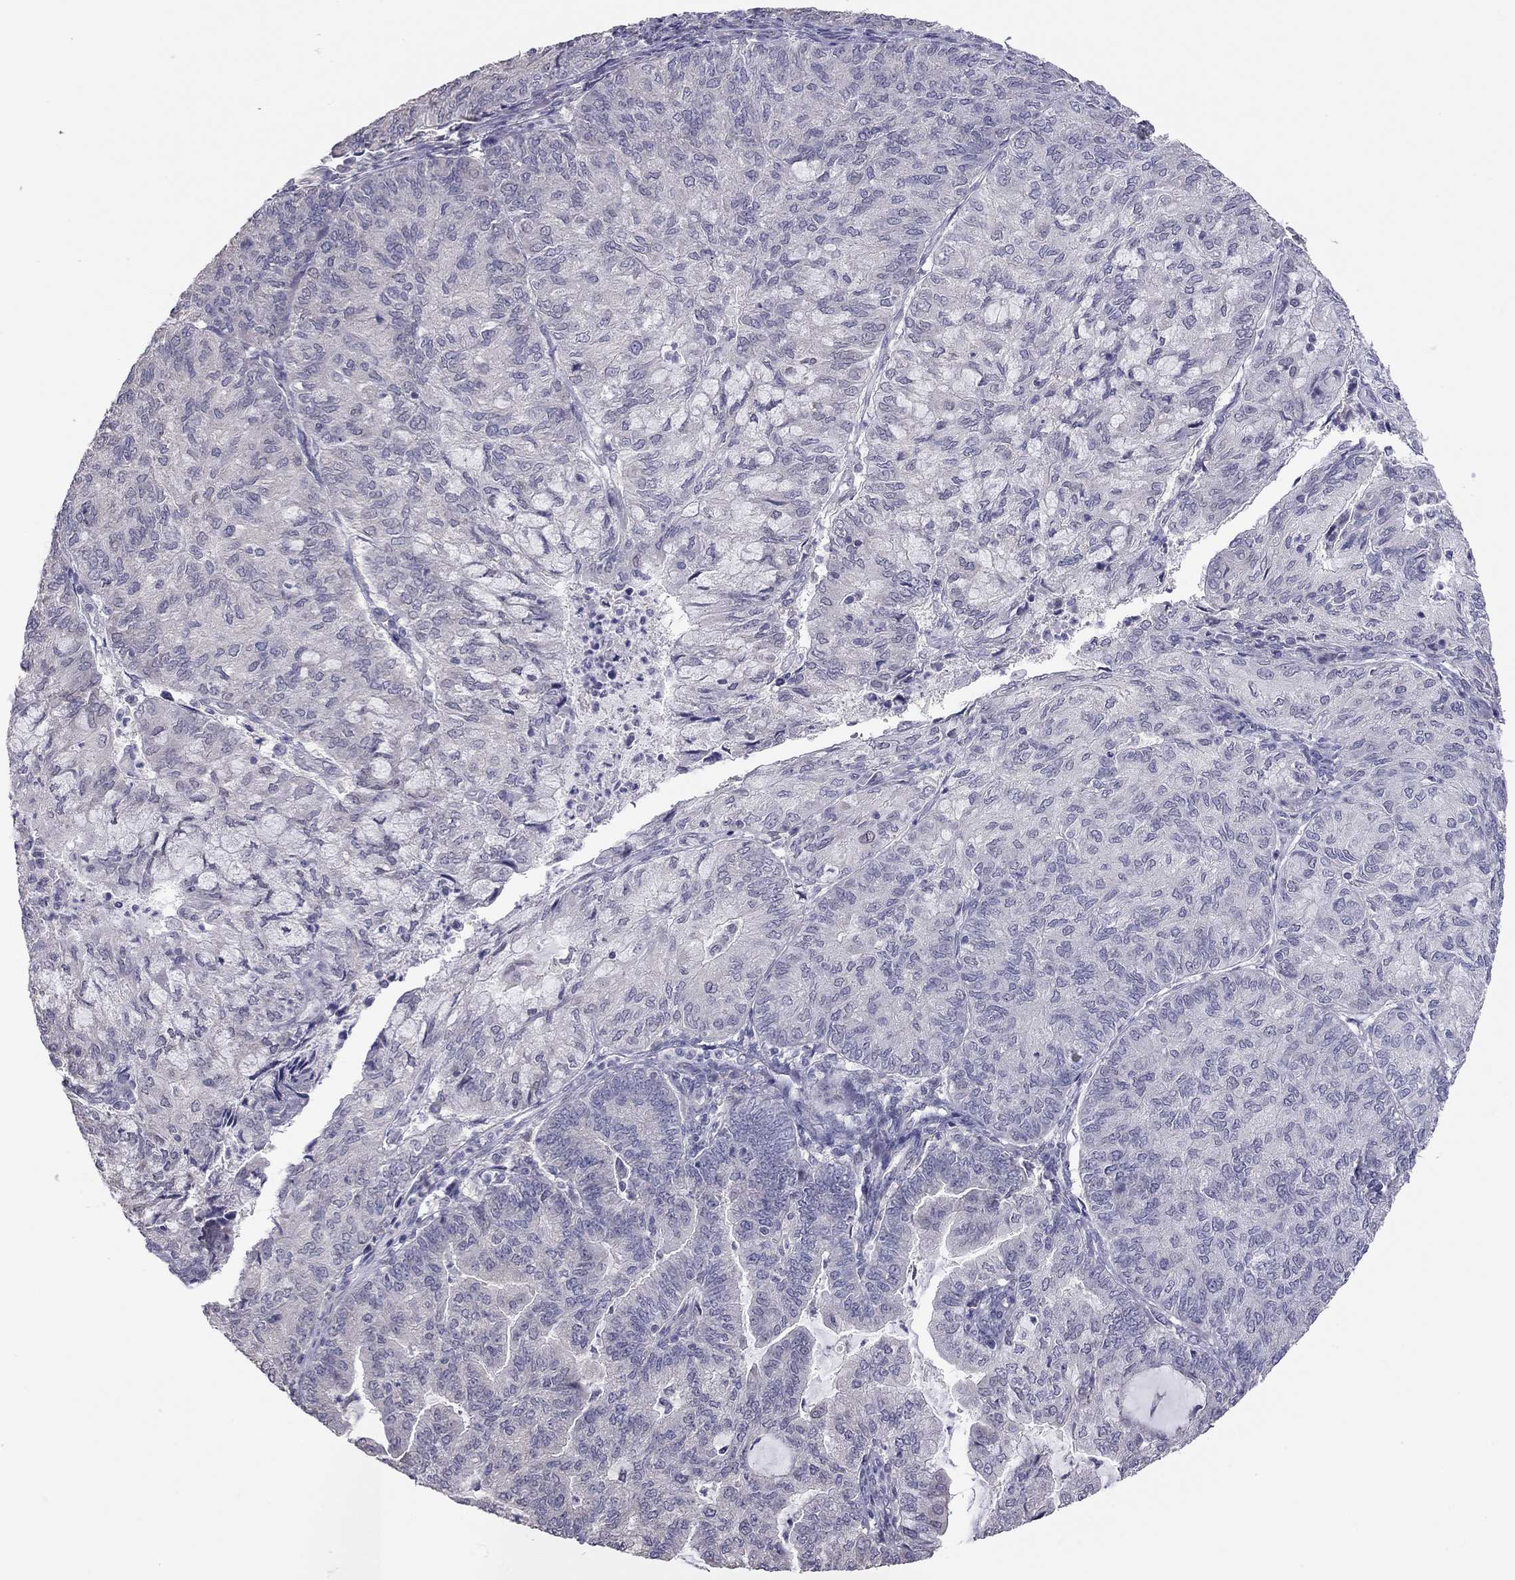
{"staining": {"intensity": "negative", "quantity": "none", "location": "none"}, "tissue": "endometrial cancer", "cell_type": "Tumor cells", "image_type": "cancer", "snomed": [{"axis": "morphology", "description": "Adenocarcinoma, NOS"}, {"axis": "topography", "description": "Endometrium"}], "caption": "IHC histopathology image of adenocarcinoma (endometrial) stained for a protein (brown), which shows no positivity in tumor cells.", "gene": "HSF2BP", "patient": {"sex": "female", "age": 82}}